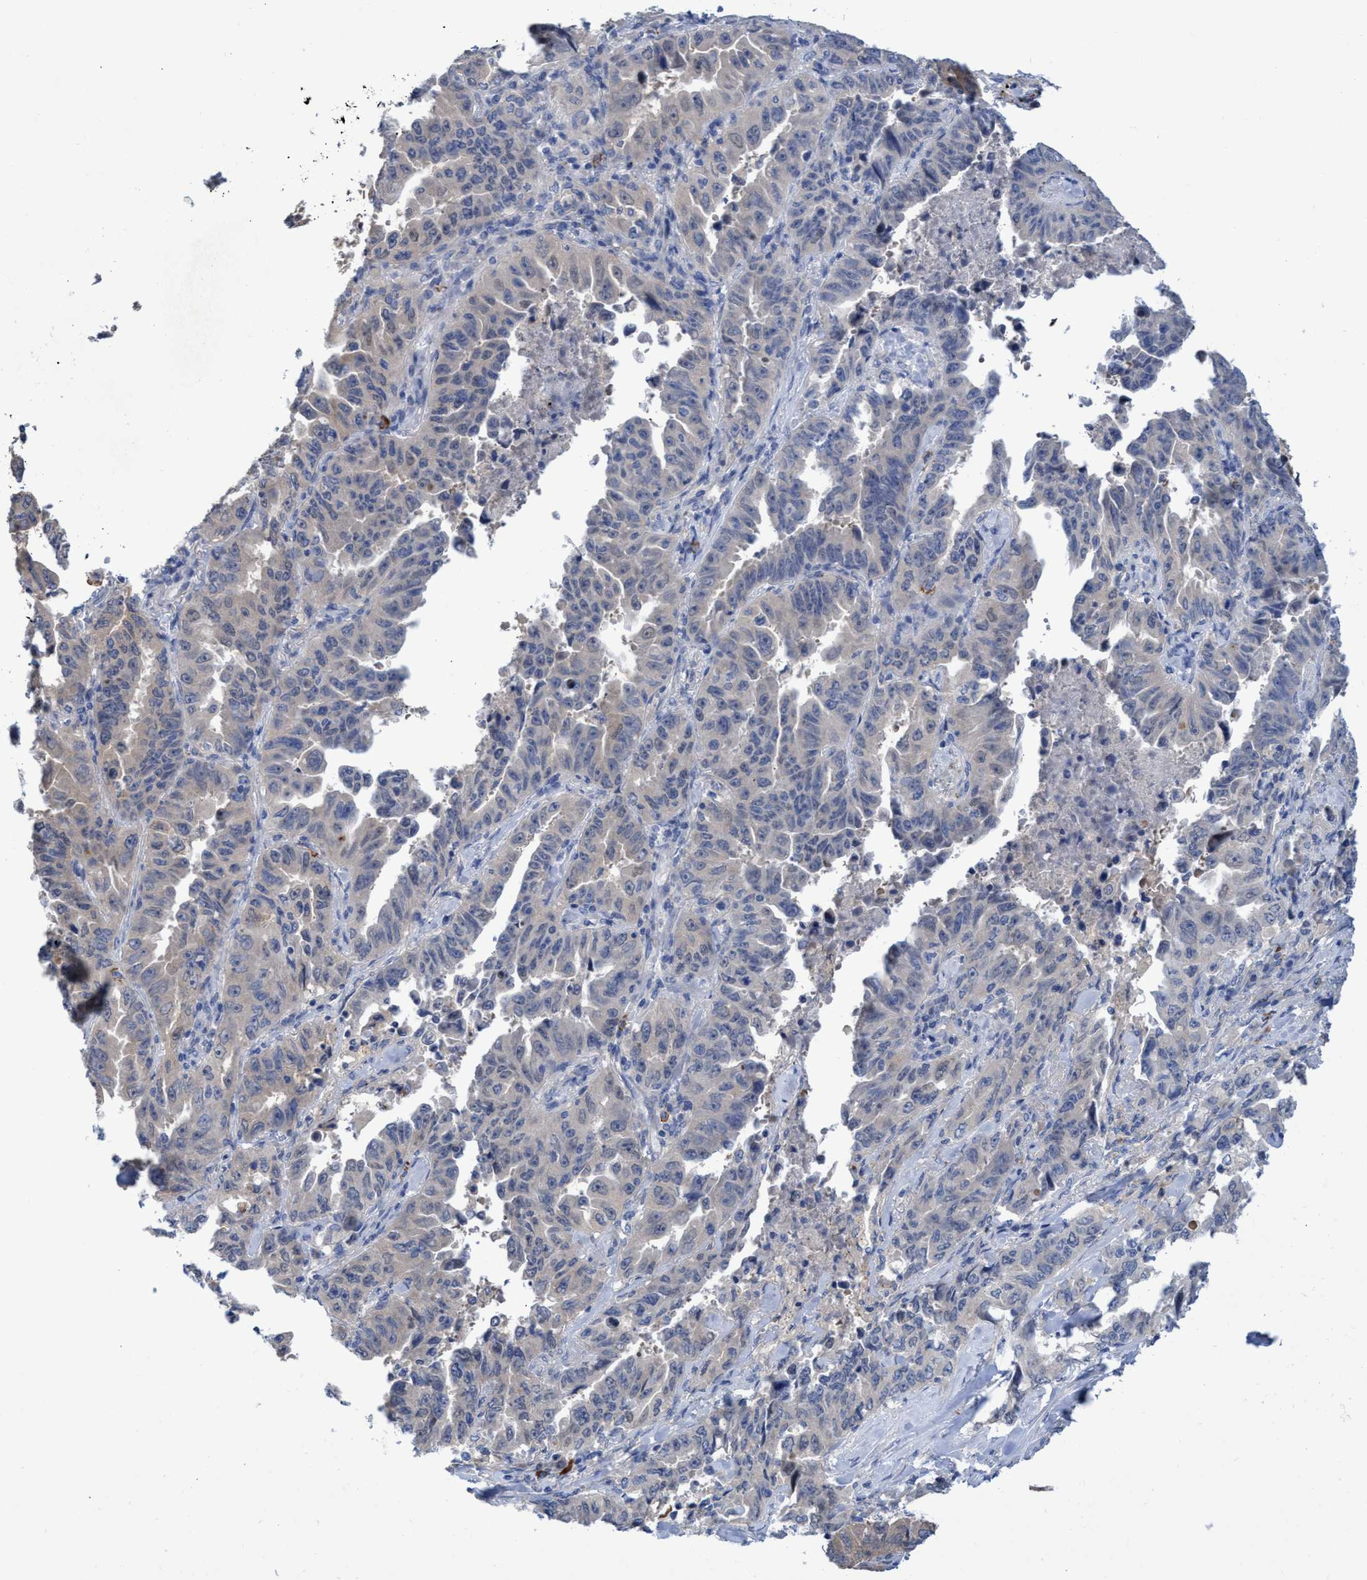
{"staining": {"intensity": "negative", "quantity": "none", "location": "none"}, "tissue": "lung cancer", "cell_type": "Tumor cells", "image_type": "cancer", "snomed": [{"axis": "morphology", "description": "Adenocarcinoma, NOS"}, {"axis": "topography", "description": "Lung"}], "caption": "Tumor cells show no significant protein expression in lung cancer.", "gene": "SVEP1", "patient": {"sex": "female", "age": 51}}